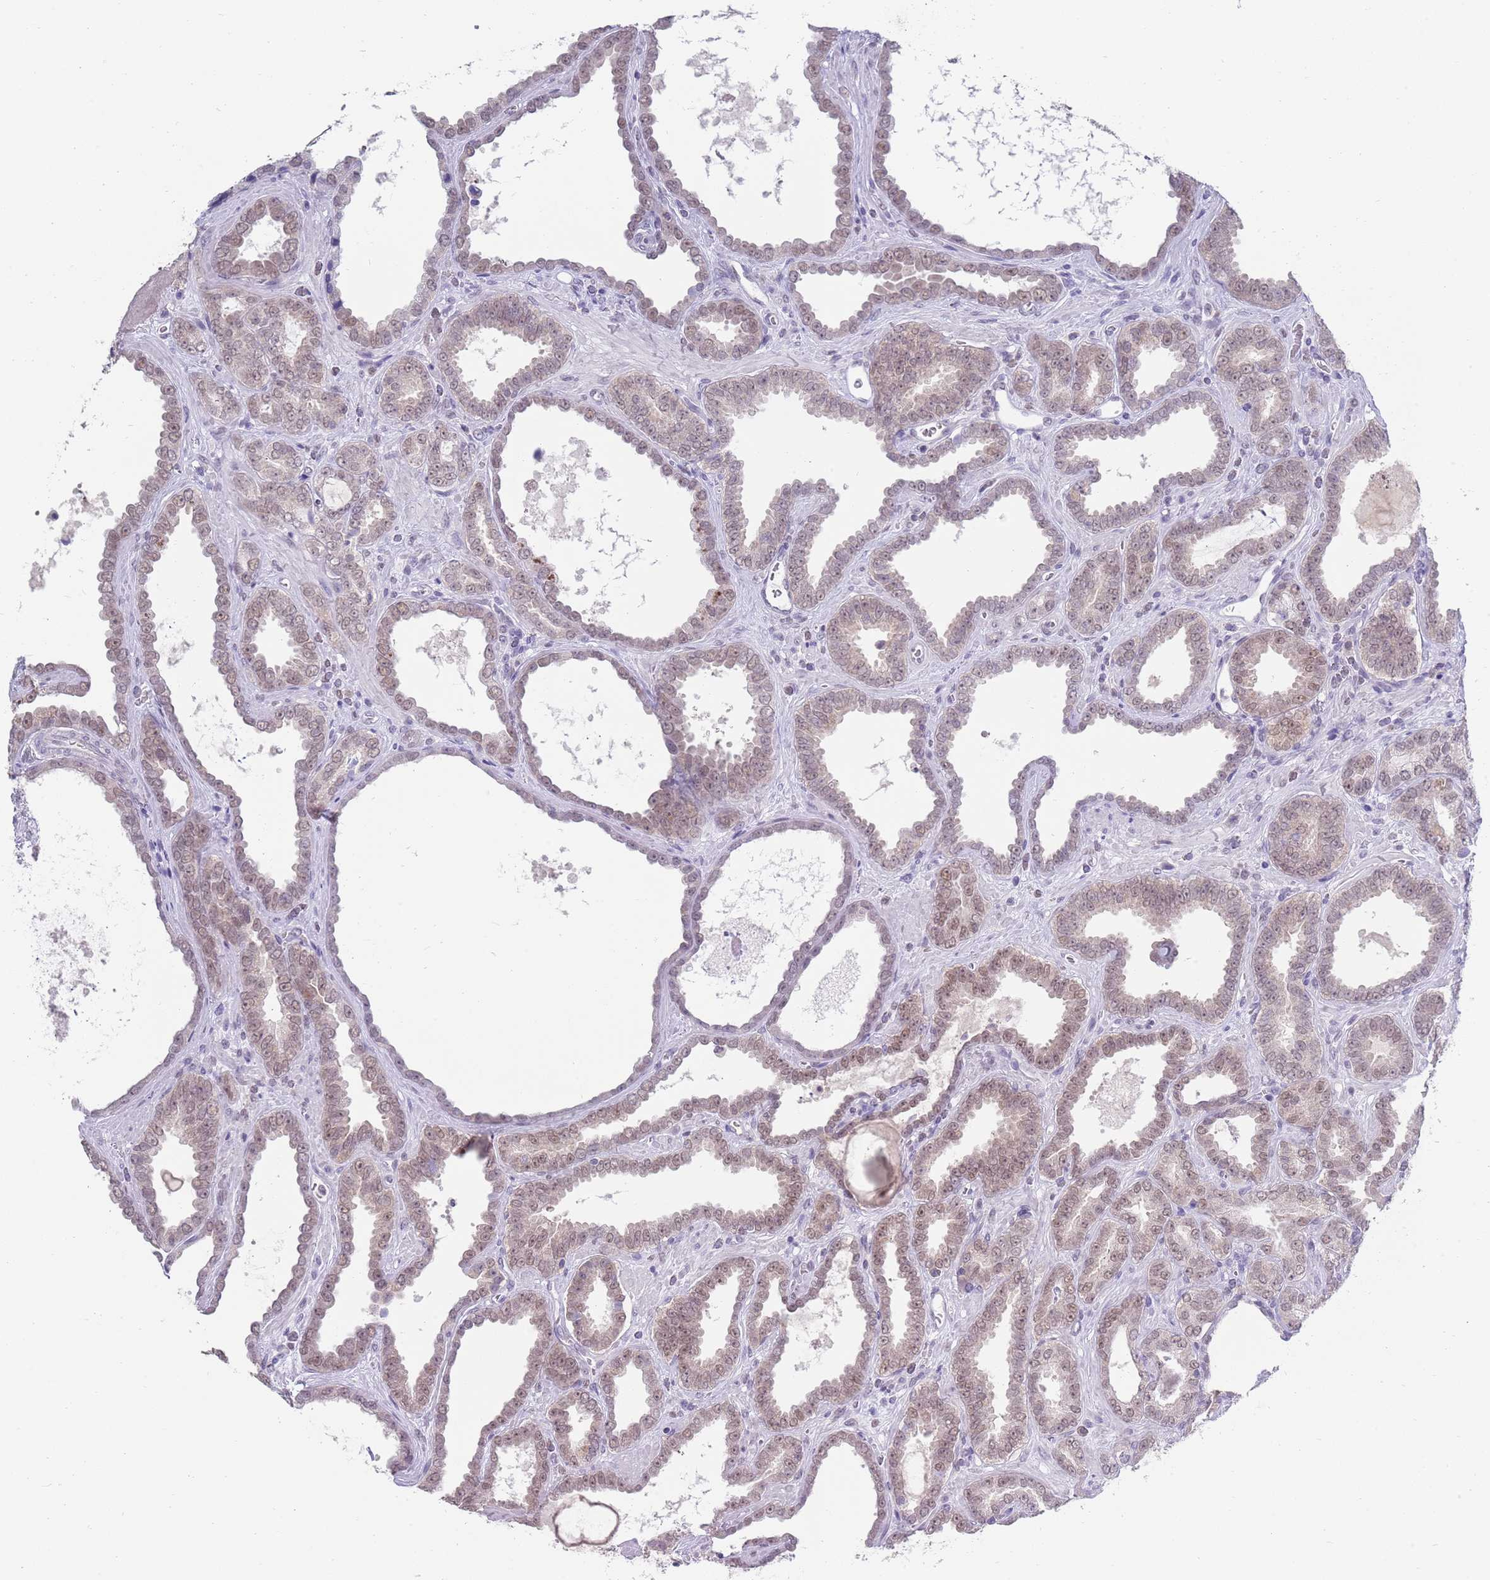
{"staining": {"intensity": "weak", "quantity": ">75%", "location": "cytoplasmic/membranous,nuclear"}, "tissue": "prostate cancer", "cell_type": "Tumor cells", "image_type": "cancer", "snomed": [{"axis": "morphology", "description": "Adenocarcinoma, High grade"}, {"axis": "topography", "description": "Prostate"}], "caption": "Brown immunohistochemical staining in human prostate adenocarcinoma (high-grade) shows weak cytoplasmic/membranous and nuclear staining in about >75% of tumor cells. The staining was performed using DAB, with brown indicating positive protein expression. Nuclei are stained blue with hematoxylin.", "gene": "SEPHS2", "patient": {"sex": "male", "age": 72}}